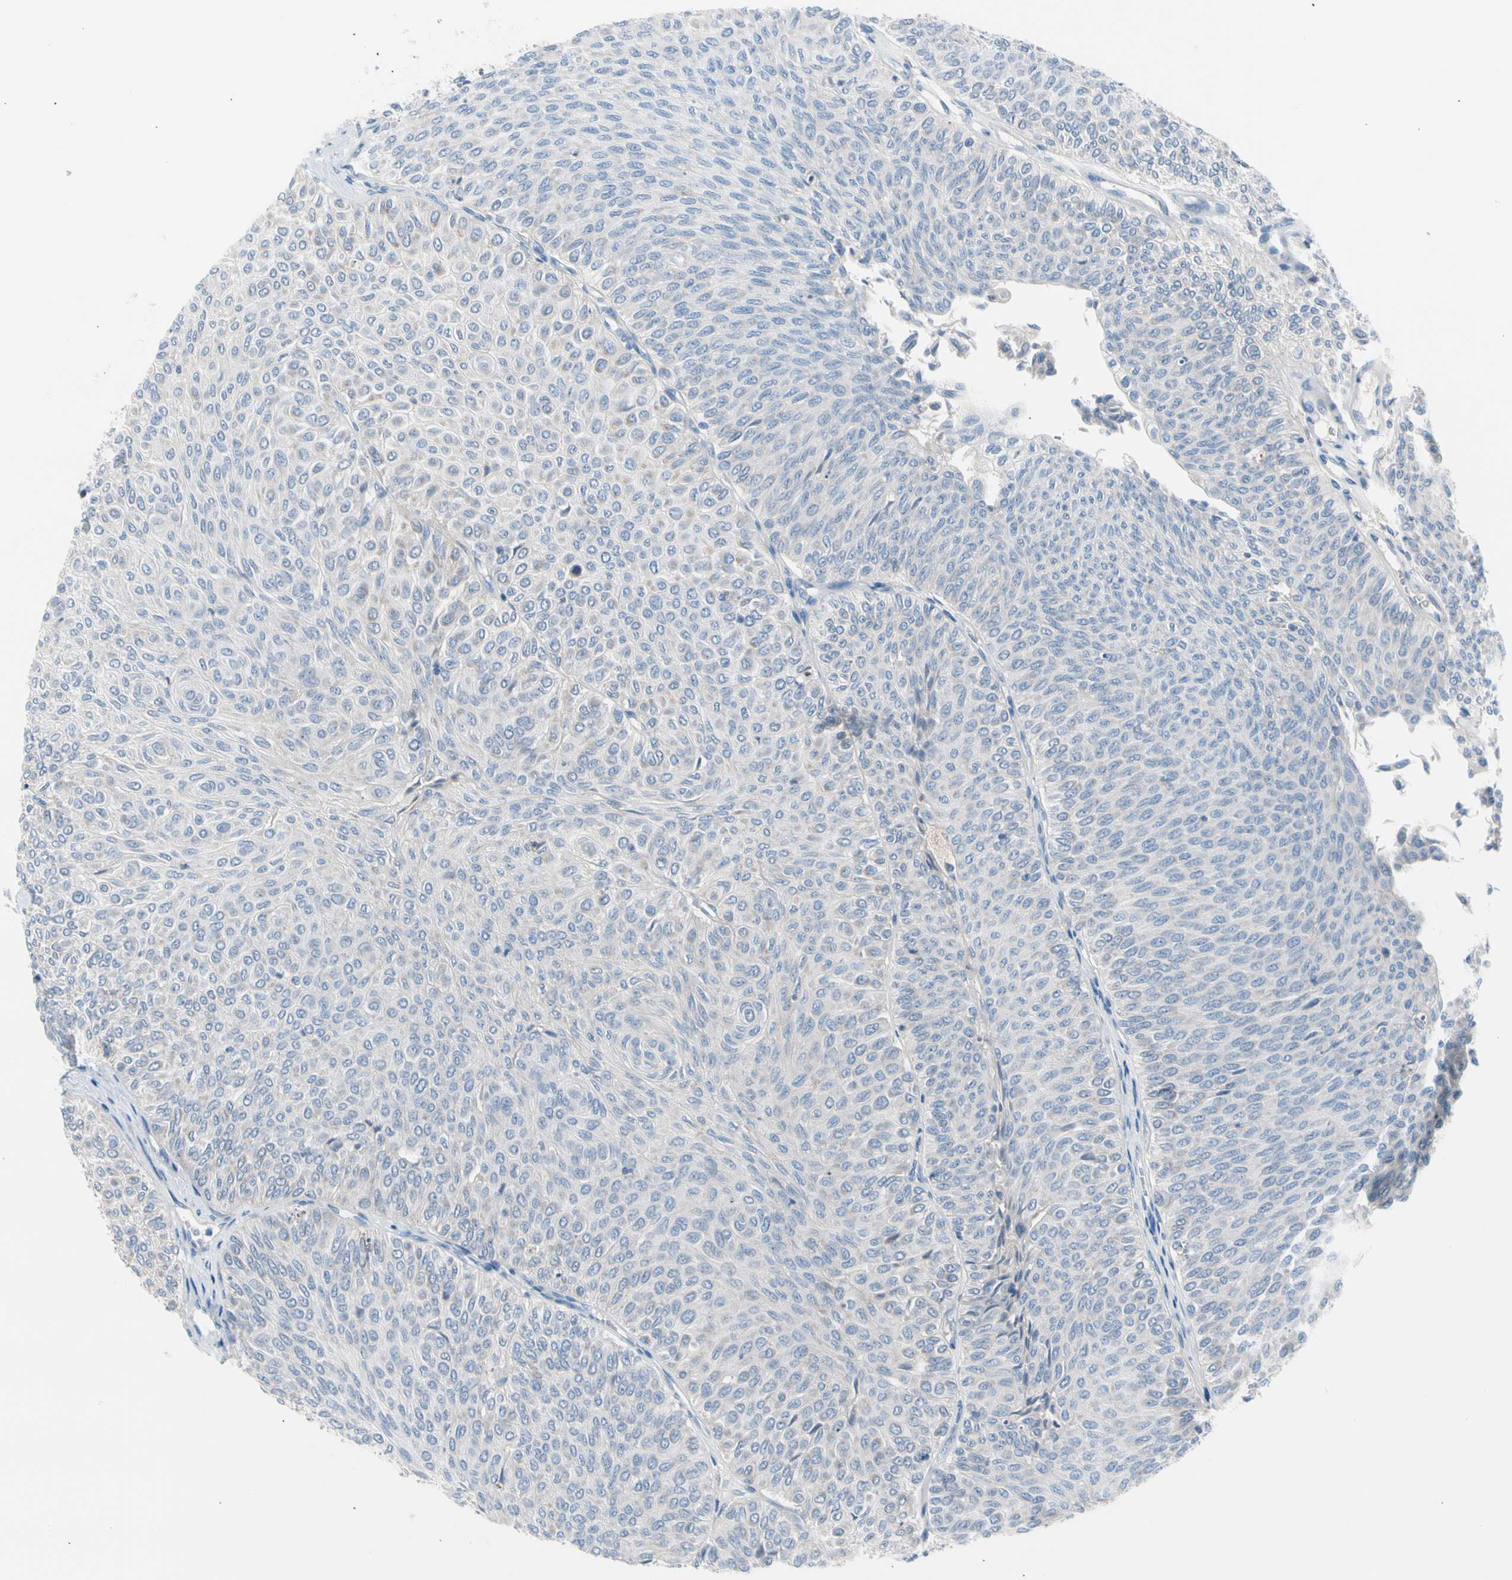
{"staining": {"intensity": "negative", "quantity": "none", "location": "none"}, "tissue": "urothelial cancer", "cell_type": "Tumor cells", "image_type": "cancer", "snomed": [{"axis": "morphology", "description": "Urothelial carcinoma, Low grade"}, {"axis": "topography", "description": "Urinary bladder"}], "caption": "This is an immunohistochemistry micrograph of low-grade urothelial carcinoma. There is no staining in tumor cells.", "gene": "CASQ1", "patient": {"sex": "male", "age": 78}}